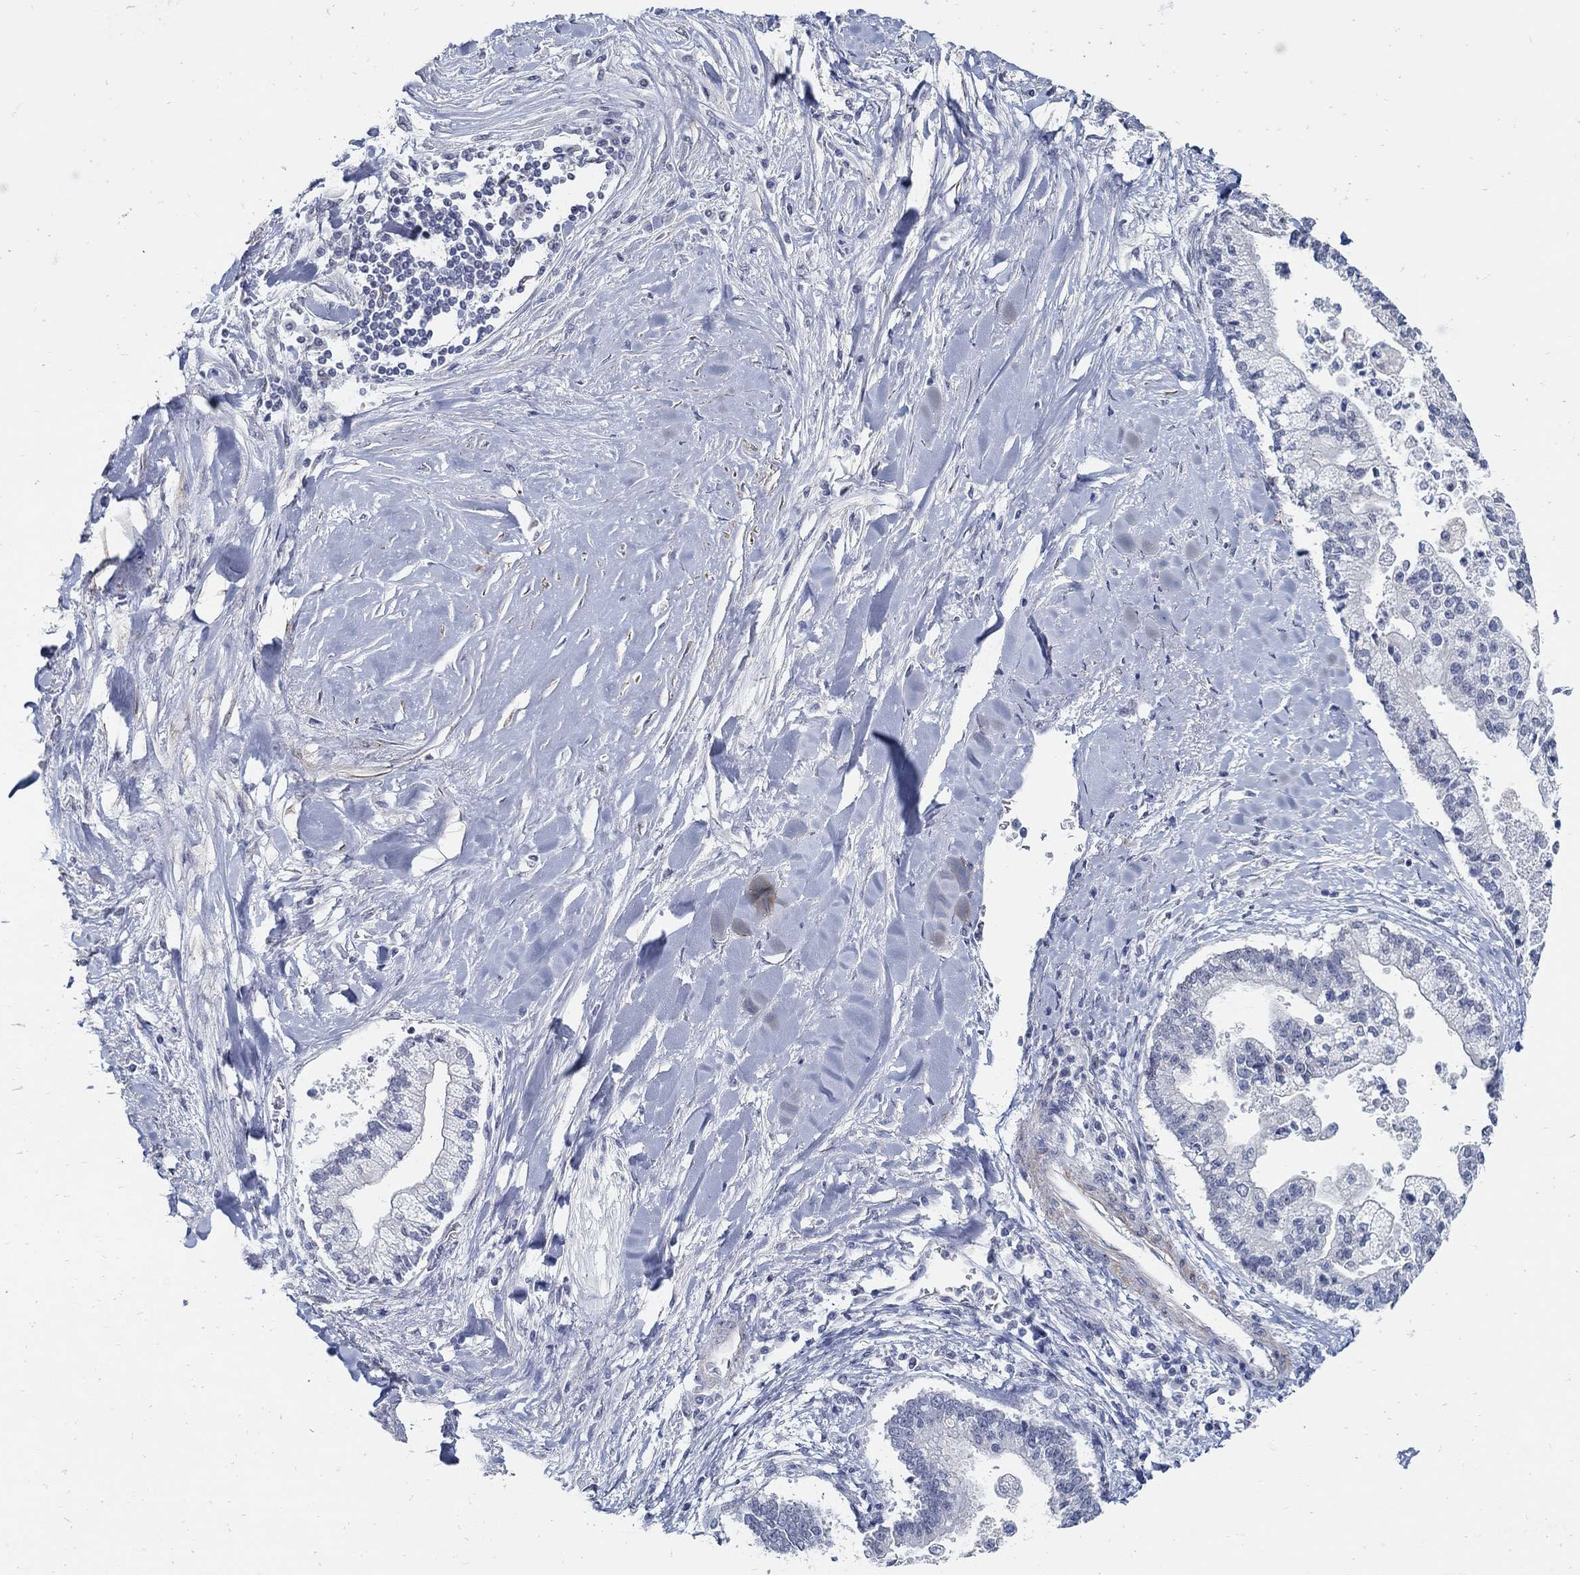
{"staining": {"intensity": "negative", "quantity": "none", "location": "none"}, "tissue": "liver cancer", "cell_type": "Tumor cells", "image_type": "cancer", "snomed": [{"axis": "morphology", "description": "Cholangiocarcinoma"}, {"axis": "topography", "description": "Liver"}], "caption": "Human liver cancer (cholangiocarcinoma) stained for a protein using IHC exhibits no staining in tumor cells.", "gene": "USP29", "patient": {"sex": "male", "age": 50}}